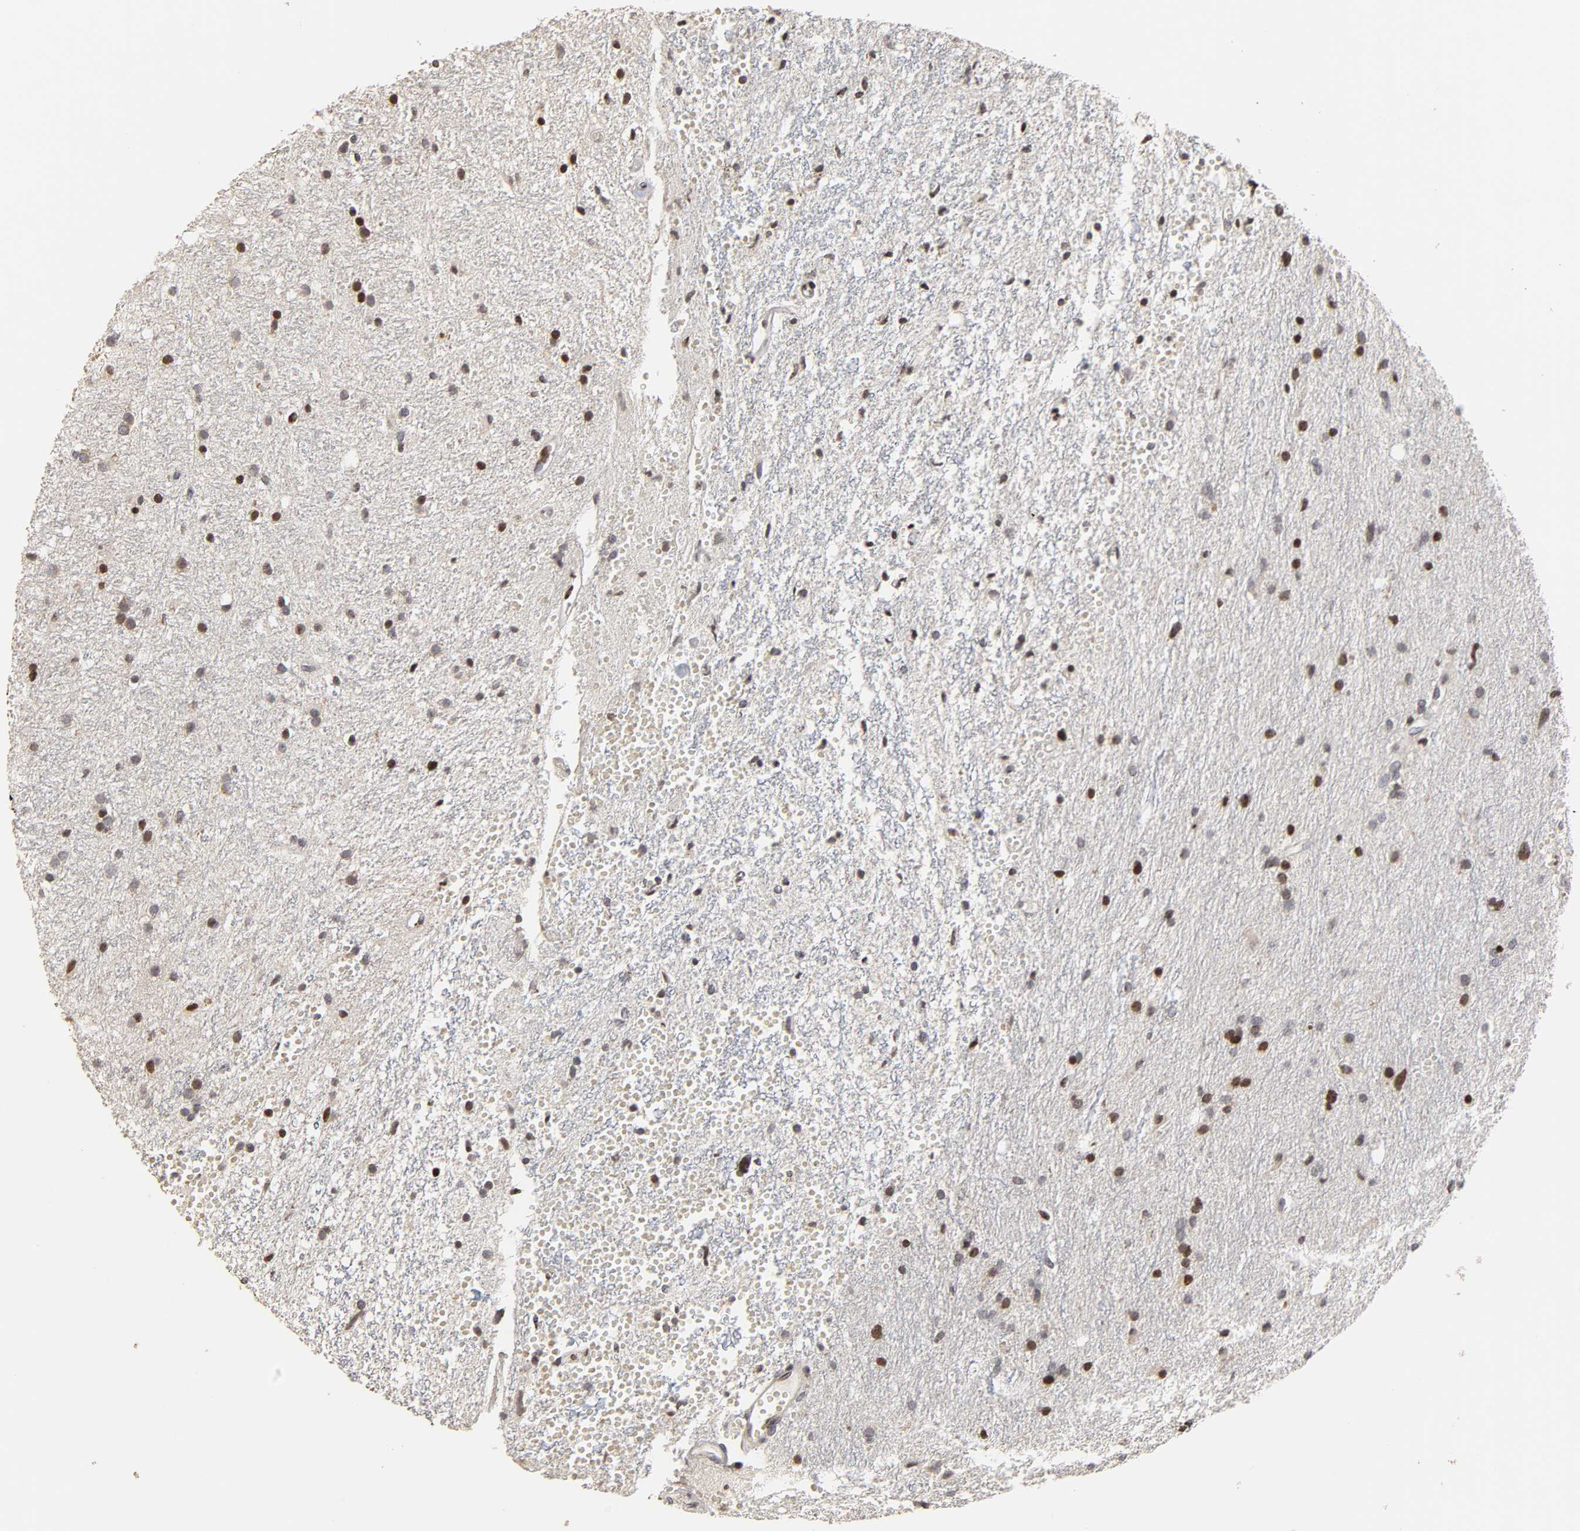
{"staining": {"intensity": "moderate", "quantity": "<25%", "location": "nuclear"}, "tissue": "glioma", "cell_type": "Tumor cells", "image_type": "cancer", "snomed": [{"axis": "morphology", "description": "Glioma, malignant, High grade"}, {"axis": "topography", "description": "Brain"}], "caption": "Immunohistochemical staining of glioma exhibits moderate nuclear protein positivity in approximately <25% of tumor cells.", "gene": "ZNF473", "patient": {"sex": "female", "age": 59}}